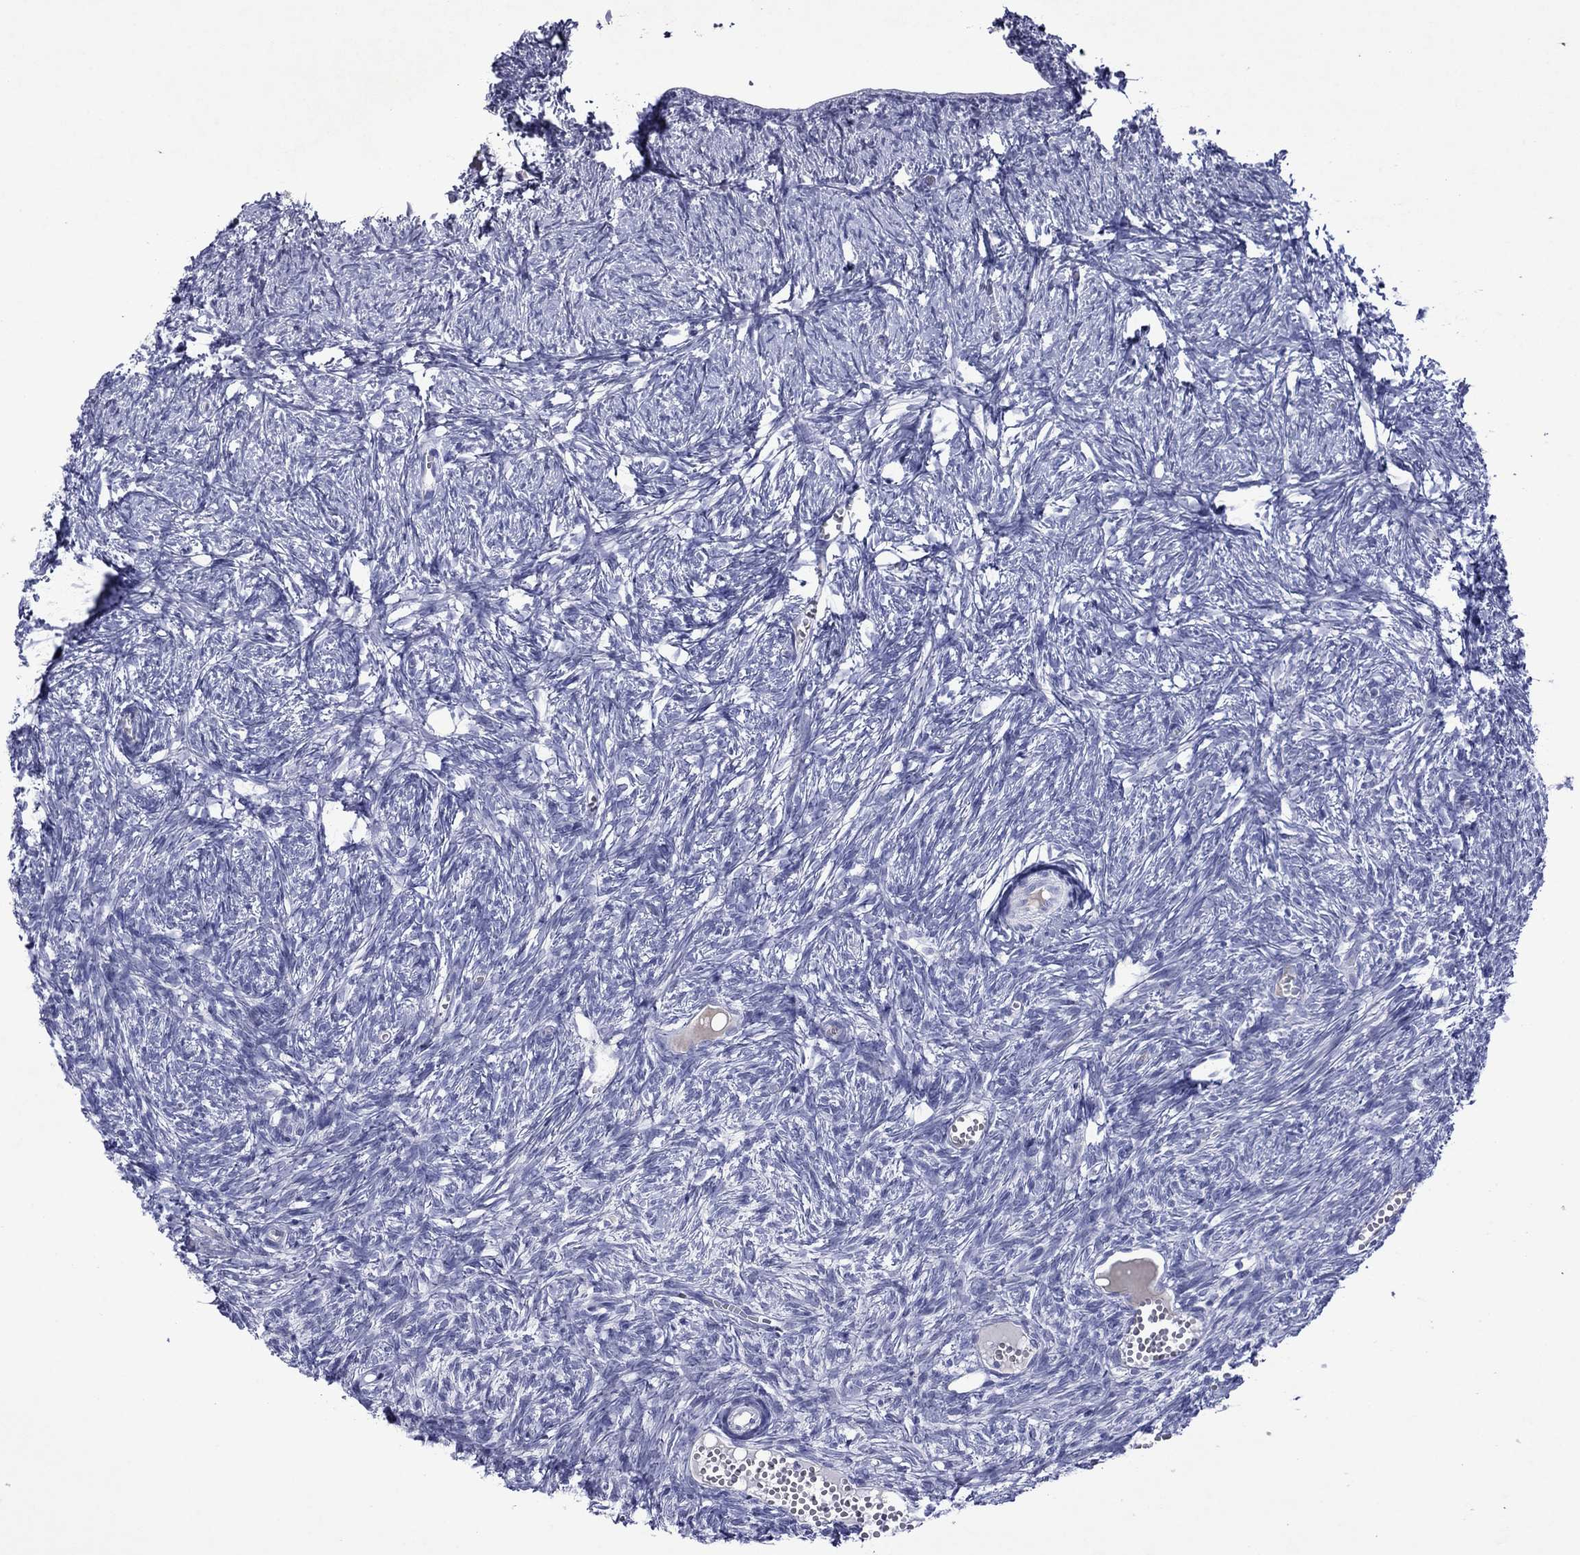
{"staining": {"intensity": "negative", "quantity": "none", "location": "none"}, "tissue": "ovary", "cell_type": "Ovarian stroma cells", "image_type": "normal", "snomed": [{"axis": "morphology", "description": "Normal tissue, NOS"}, {"axis": "topography", "description": "Ovary"}], "caption": "Immunohistochemistry (IHC) photomicrograph of benign ovary: human ovary stained with DAB displays no significant protein positivity in ovarian stroma cells. Brightfield microscopy of immunohistochemistry (IHC) stained with DAB (brown) and hematoxylin (blue), captured at high magnification.", "gene": "PIWIL1", "patient": {"sex": "female", "age": 43}}